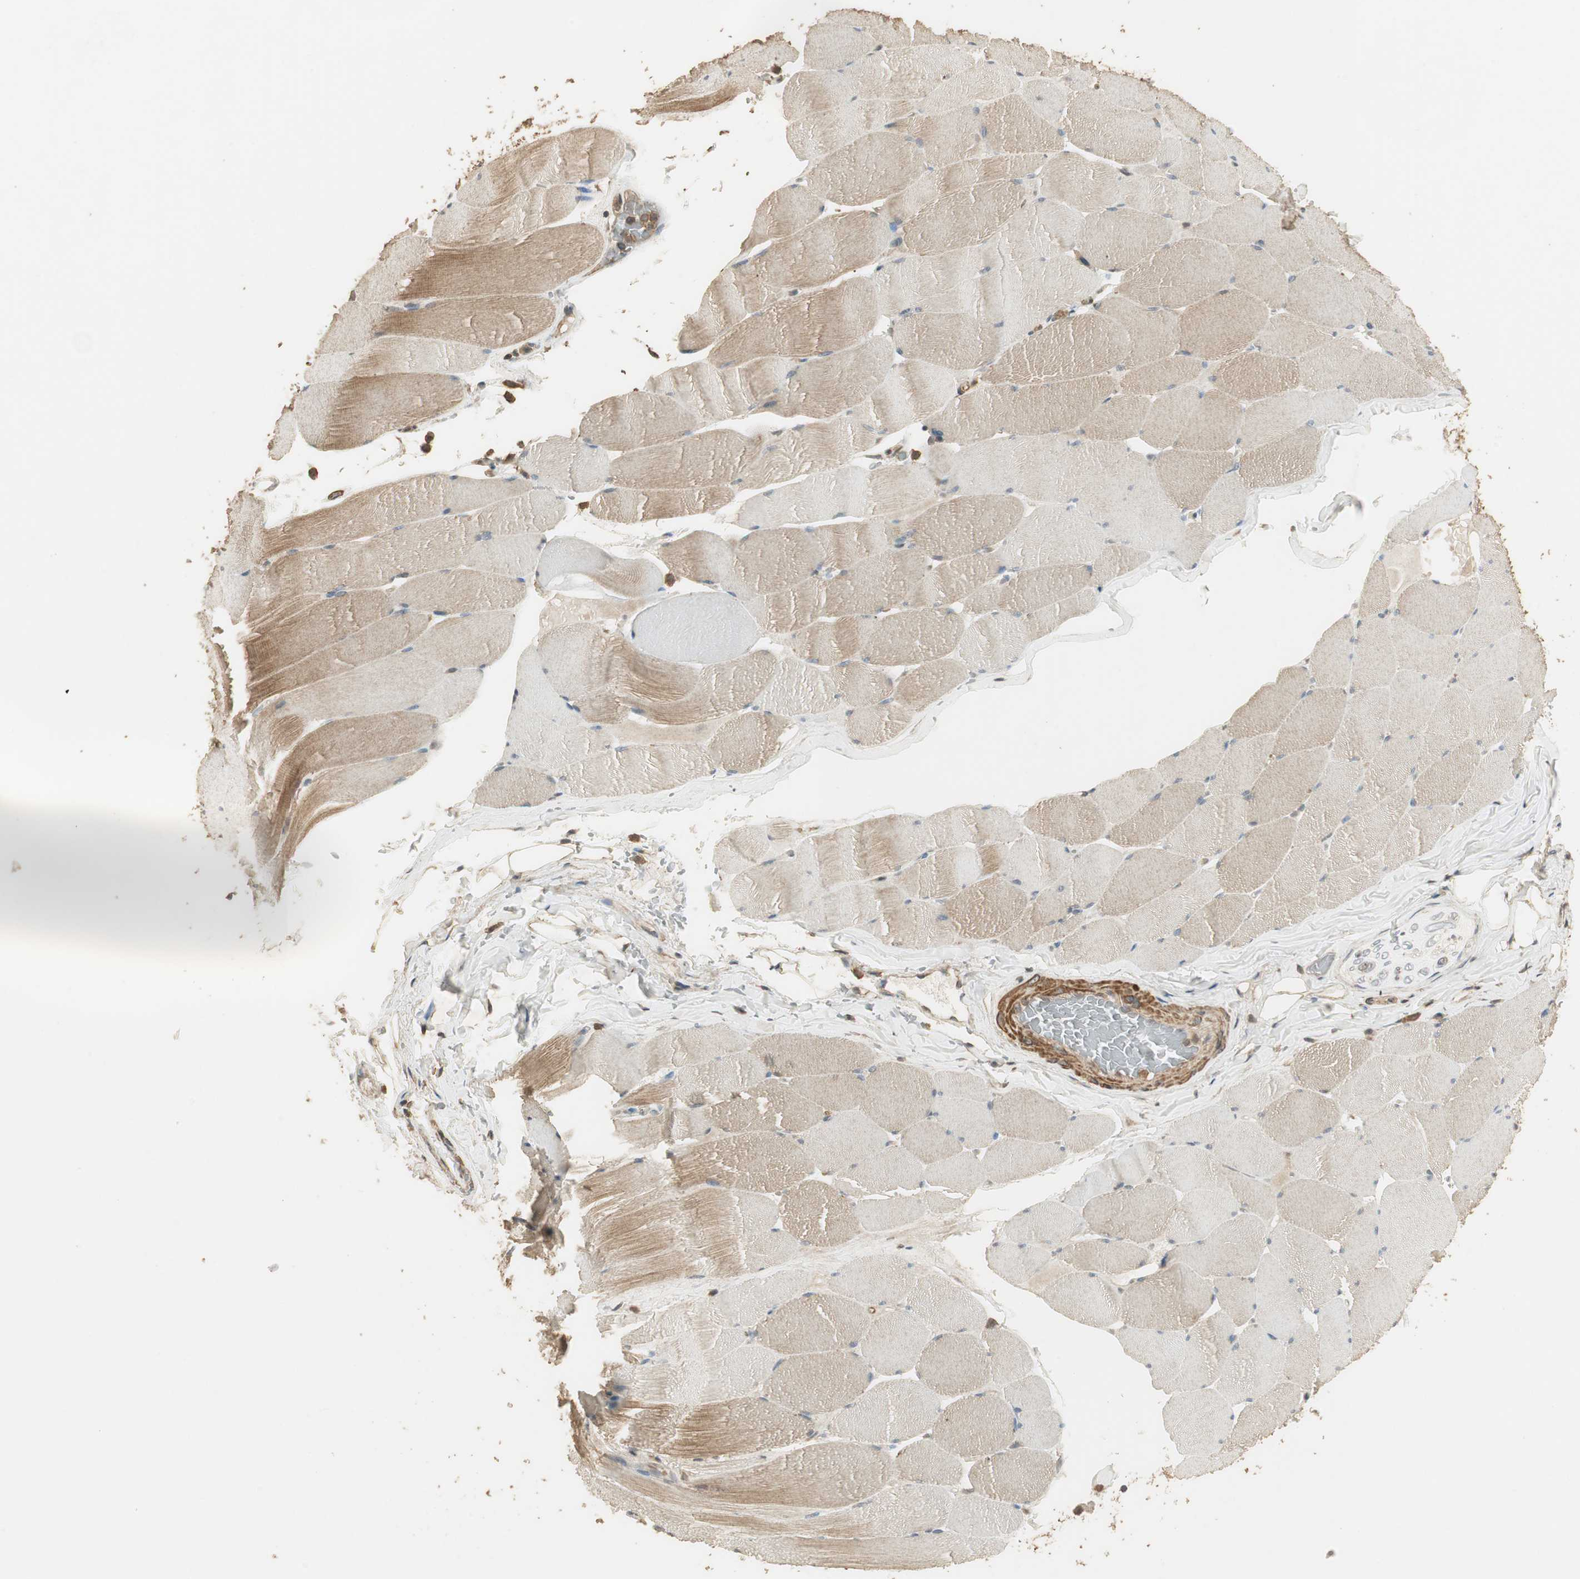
{"staining": {"intensity": "moderate", "quantity": "25%-75%", "location": "cytoplasmic/membranous"}, "tissue": "skeletal muscle", "cell_type": "Myocytes", "image_type": "normal", "snomed": [{"axis": "morphology", "description": "Normal tissue, NOS"}, {"axis": "topography", "description": "Skeletal muscle"}], "caption": "Brown immunohistochemical staining in normal skeletal muscle displays moderate cytoplasmic/membranous expression in approximately 25%-75% of myocytes. The staining was performed using DAB (3,3'-diaminobenzidine), with brown indicating positive protein expression. Nuclei are stained blue with hematoxylin.", "gene": "USP2", "patient": {"sex": "male", "age": 62}}